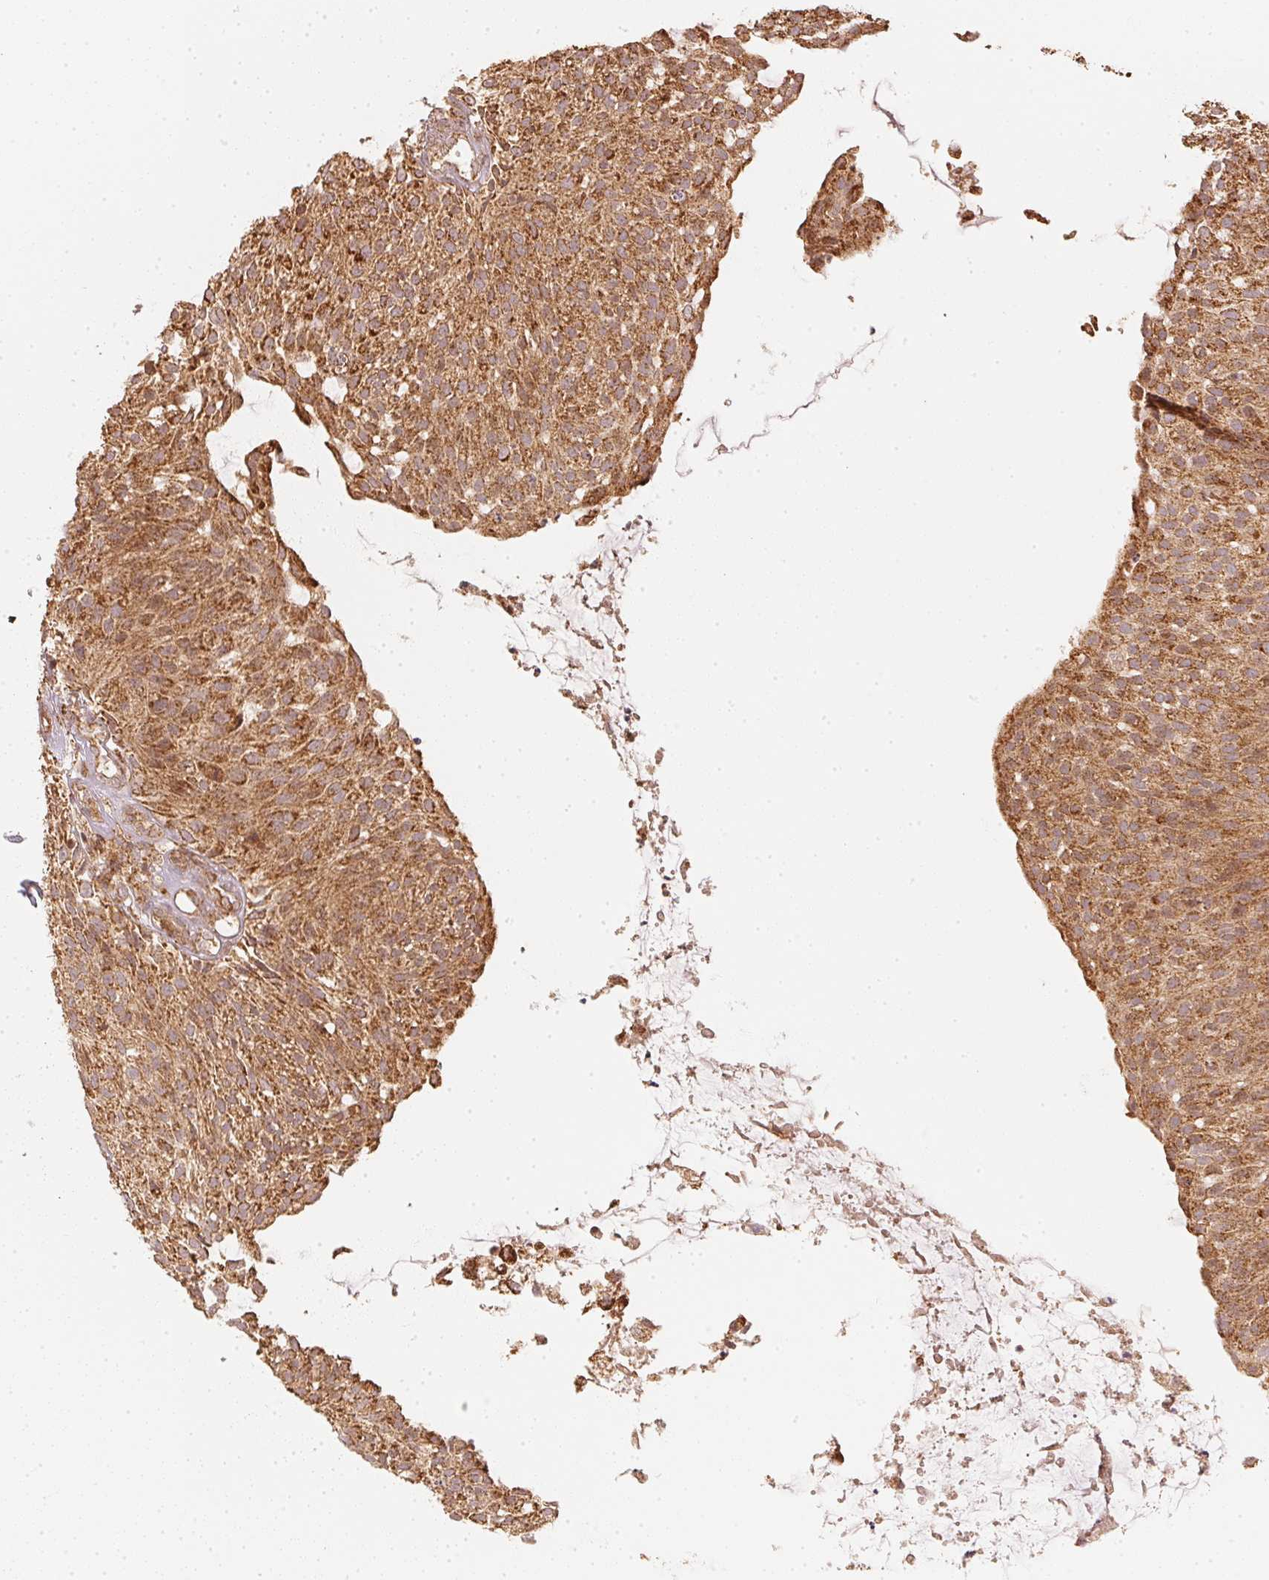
{"staining": {"intensity": "strong", "quantity": ">75%", "location": "cytoplasmic/membranous"}, "tissue": "urothelial cancer", "cell_type": "Tumor cells", "image_type": "cancer", "snomed": [{"axis": "morphology", "description": "Urothelial carcinoma, NOS"}, {"axis": "topography", "description": "Urinary bladder"}], "caption": "Protein expression analysis of human urothelial cancer reveals strong cytoplasmic/membranous positivity in approximately >75% of tumor cells. (DAB (3,3'-diaminobenzidine) = brown stain, brightfield microscopy at high magnification).", "gene": "WDR54", "patient": {"sex": "male", "age": 84}}